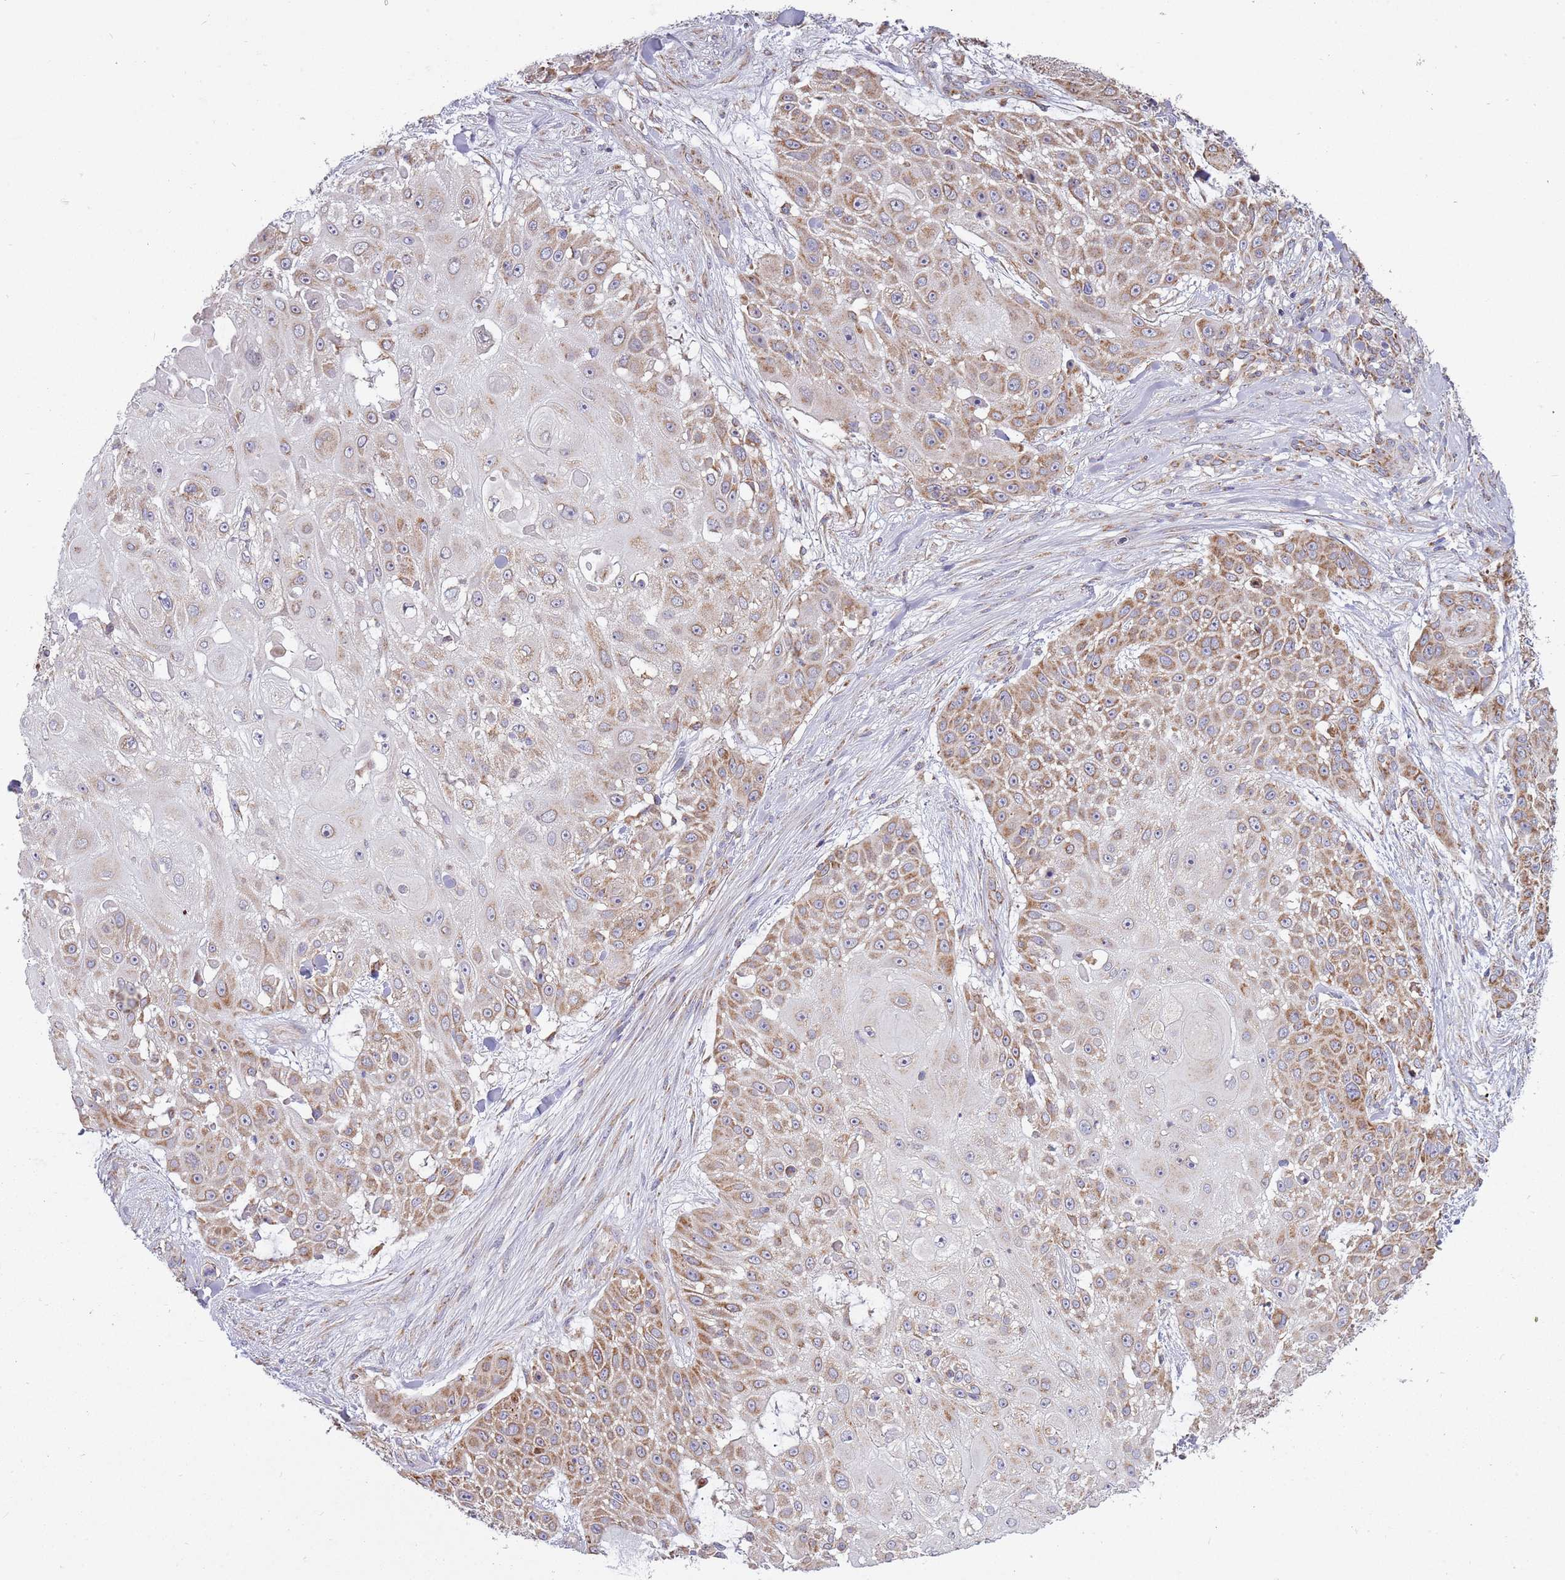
{"staining": {"intensity": "moderate", "quantity": "25%-75%", "location": "cytoplasmic/membranous"}, "tissue": "skin cancer", "cell_type": "Tumor cells", "image_type": "cancer", "snomed": [{"axis": "morphology", "description": "Squamous cell carcinoma, NOS"}, {"axis": "topography", "description": "Skin"}], "caption": "A histopathology image showing moderate cytoplasmic/membranous expression in about 25%-75% of tumor cells in skin cancer, as visualized by brown immunohistochemical staining.", "gene": "IRS4", "patient": {"sex": "female", "age": 86}}